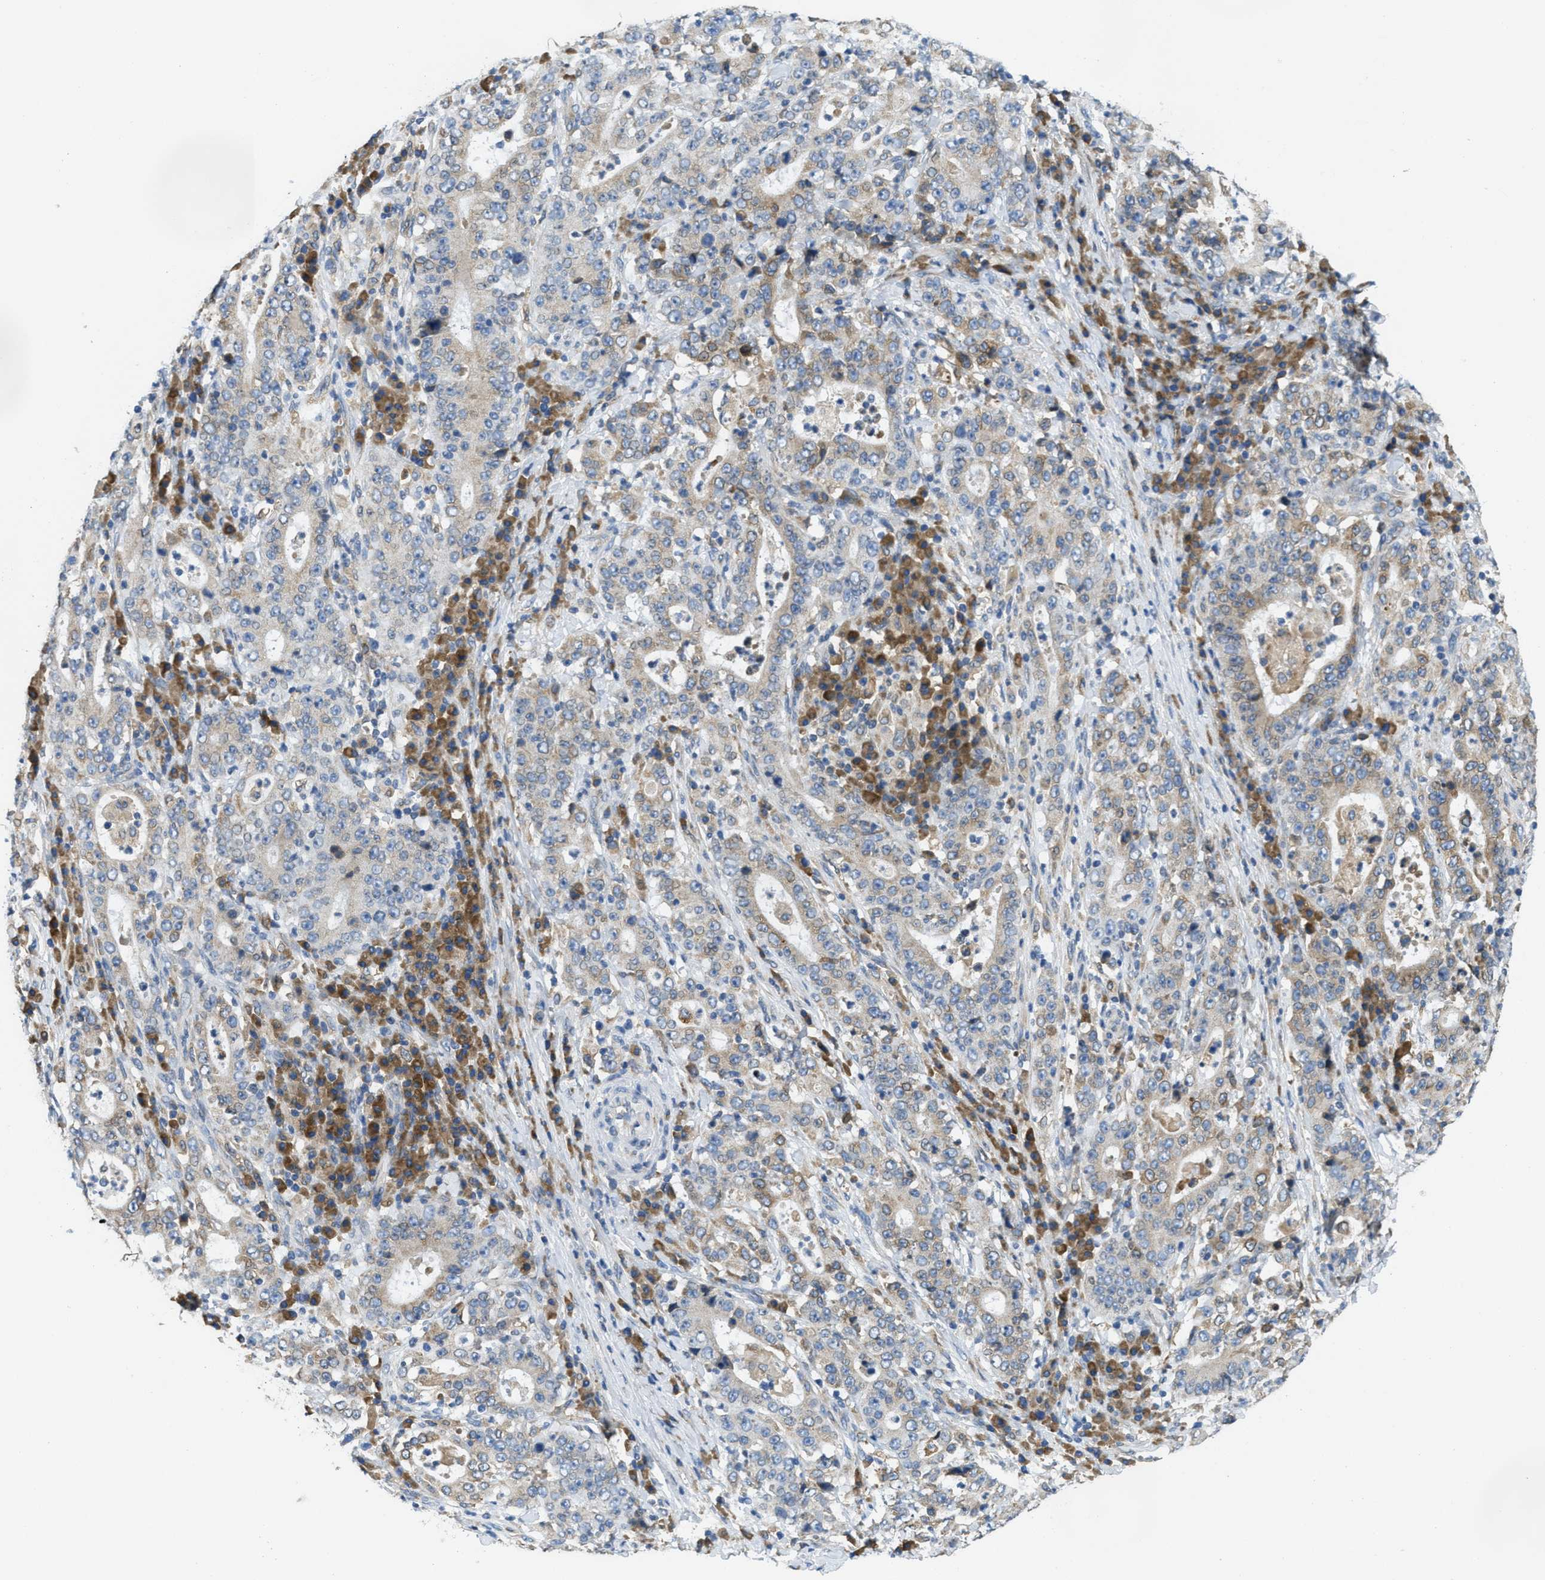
{"staining": {"intensity": "weak", "quantity": ">75%", "location": "cytoplasmic/membranous"}, "tissue": "stomach cancer", "cell_type": "Tumor cells", "image_type": "cancer", "snomed": [{"axis": "morphology", "description": "Normal tissue, NOS"}, {"axis": "morphology", "description": "Adenocarcinoma, NOS"}, {"axis": "topography", "description": "Stomach, upper"}, {"axis": "topography", "description": "Stomach"}], "caption": "Protein expression analysis of human stomach cancer (adenocarcinoma) reveals weak cytoplasmic/membranous expression in approximately >75% of tumor cells.", "gene": "MPDU1", "patient": {"sex": "male", "age": 59}}